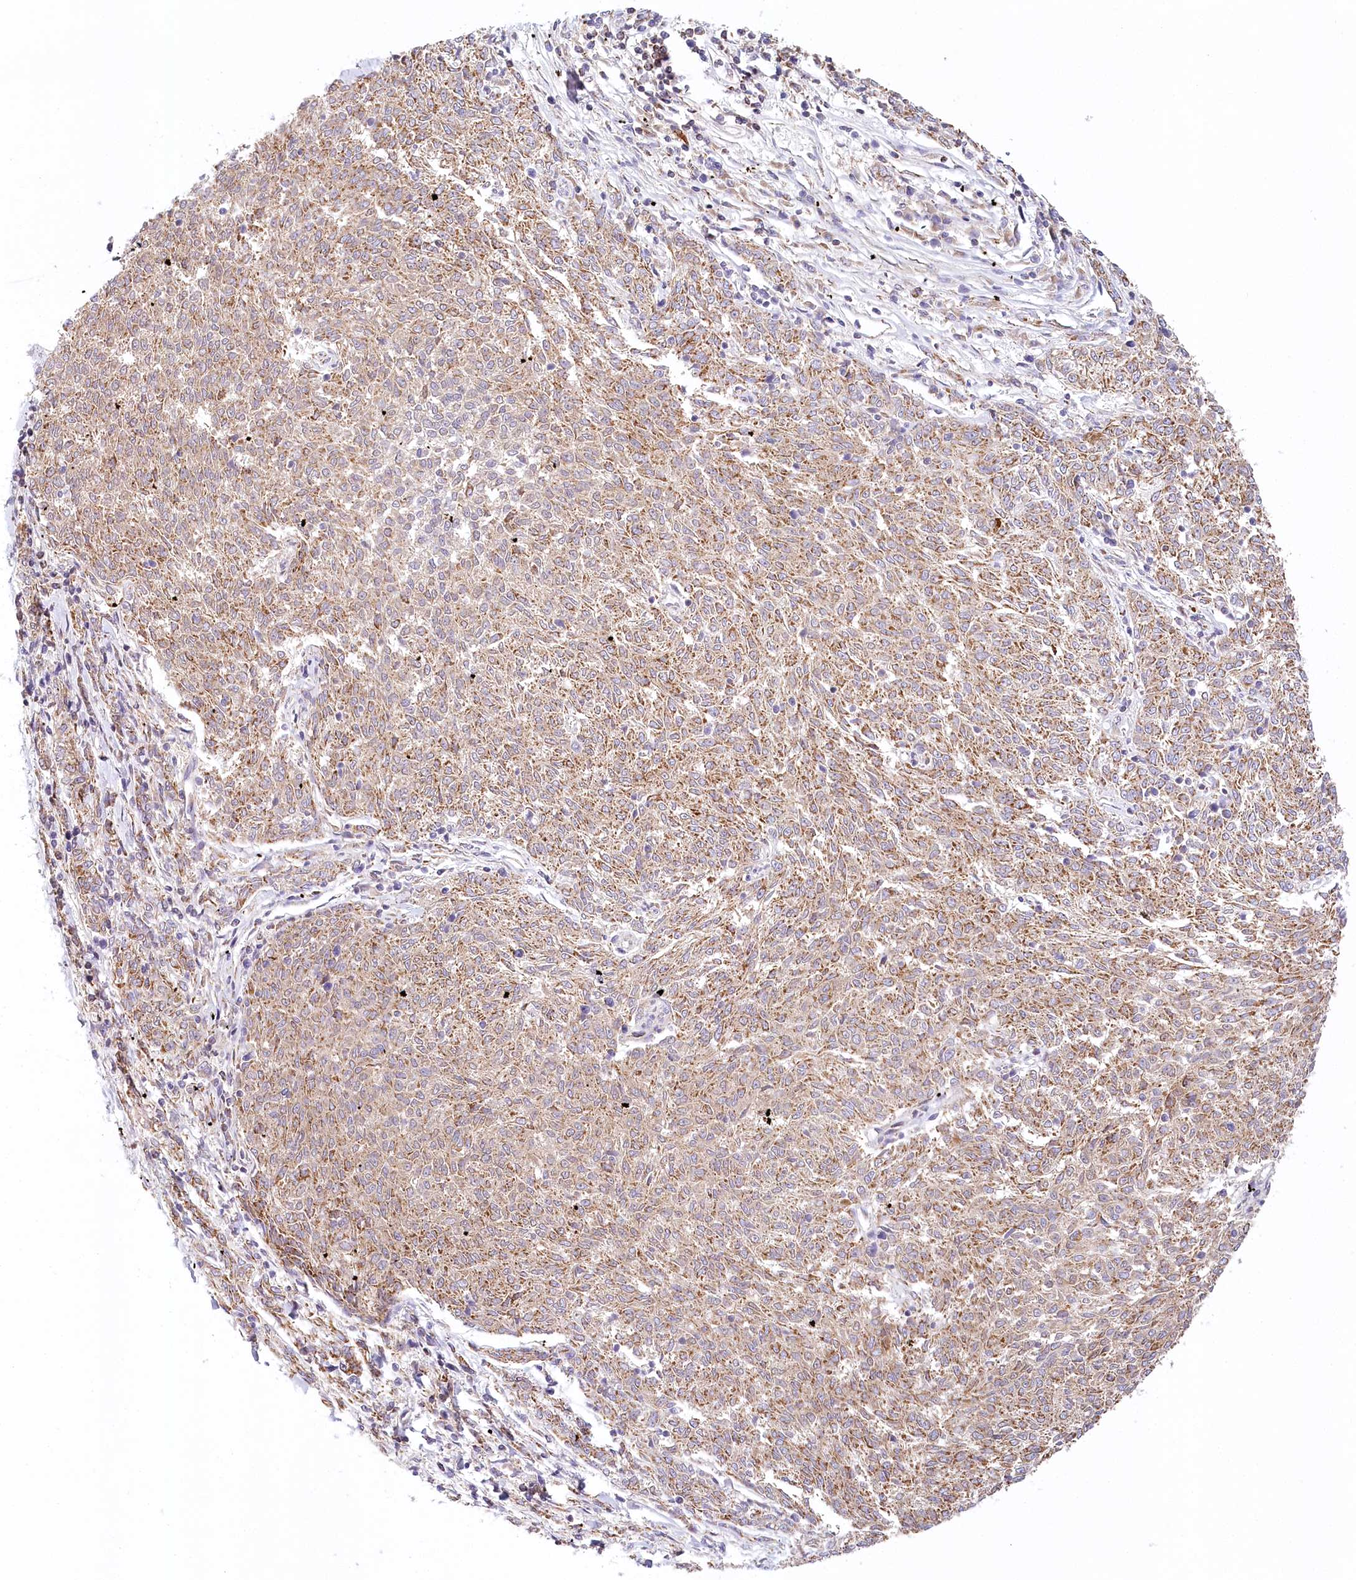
{"staining": {"intensity": "moderate", "quantity": ">75%", "location": "cytoplasmic/membranous"}, "tissue": "melanoma", "cell_type": "Tumor cells", "image_type": "cancer", "snomed": [{"axis": "morphology", "description": "Malignant melanoma, NOS"}, {"axis": "topography", "description": "Skin"}], "caption": "The immunohistochemical stain shows moderate cytoplasmic/membranous expression in tumor cells of malignant melanoma tissue. The staining was performed using DAB (3,3'-diaminobenzidine) to visualize the protein expression in brown, while the nuclei were stained in blue with hematoxylin (Magnification: 20x).", "gene": "LSS", "patient": {"sex": "female", "age": 72}}